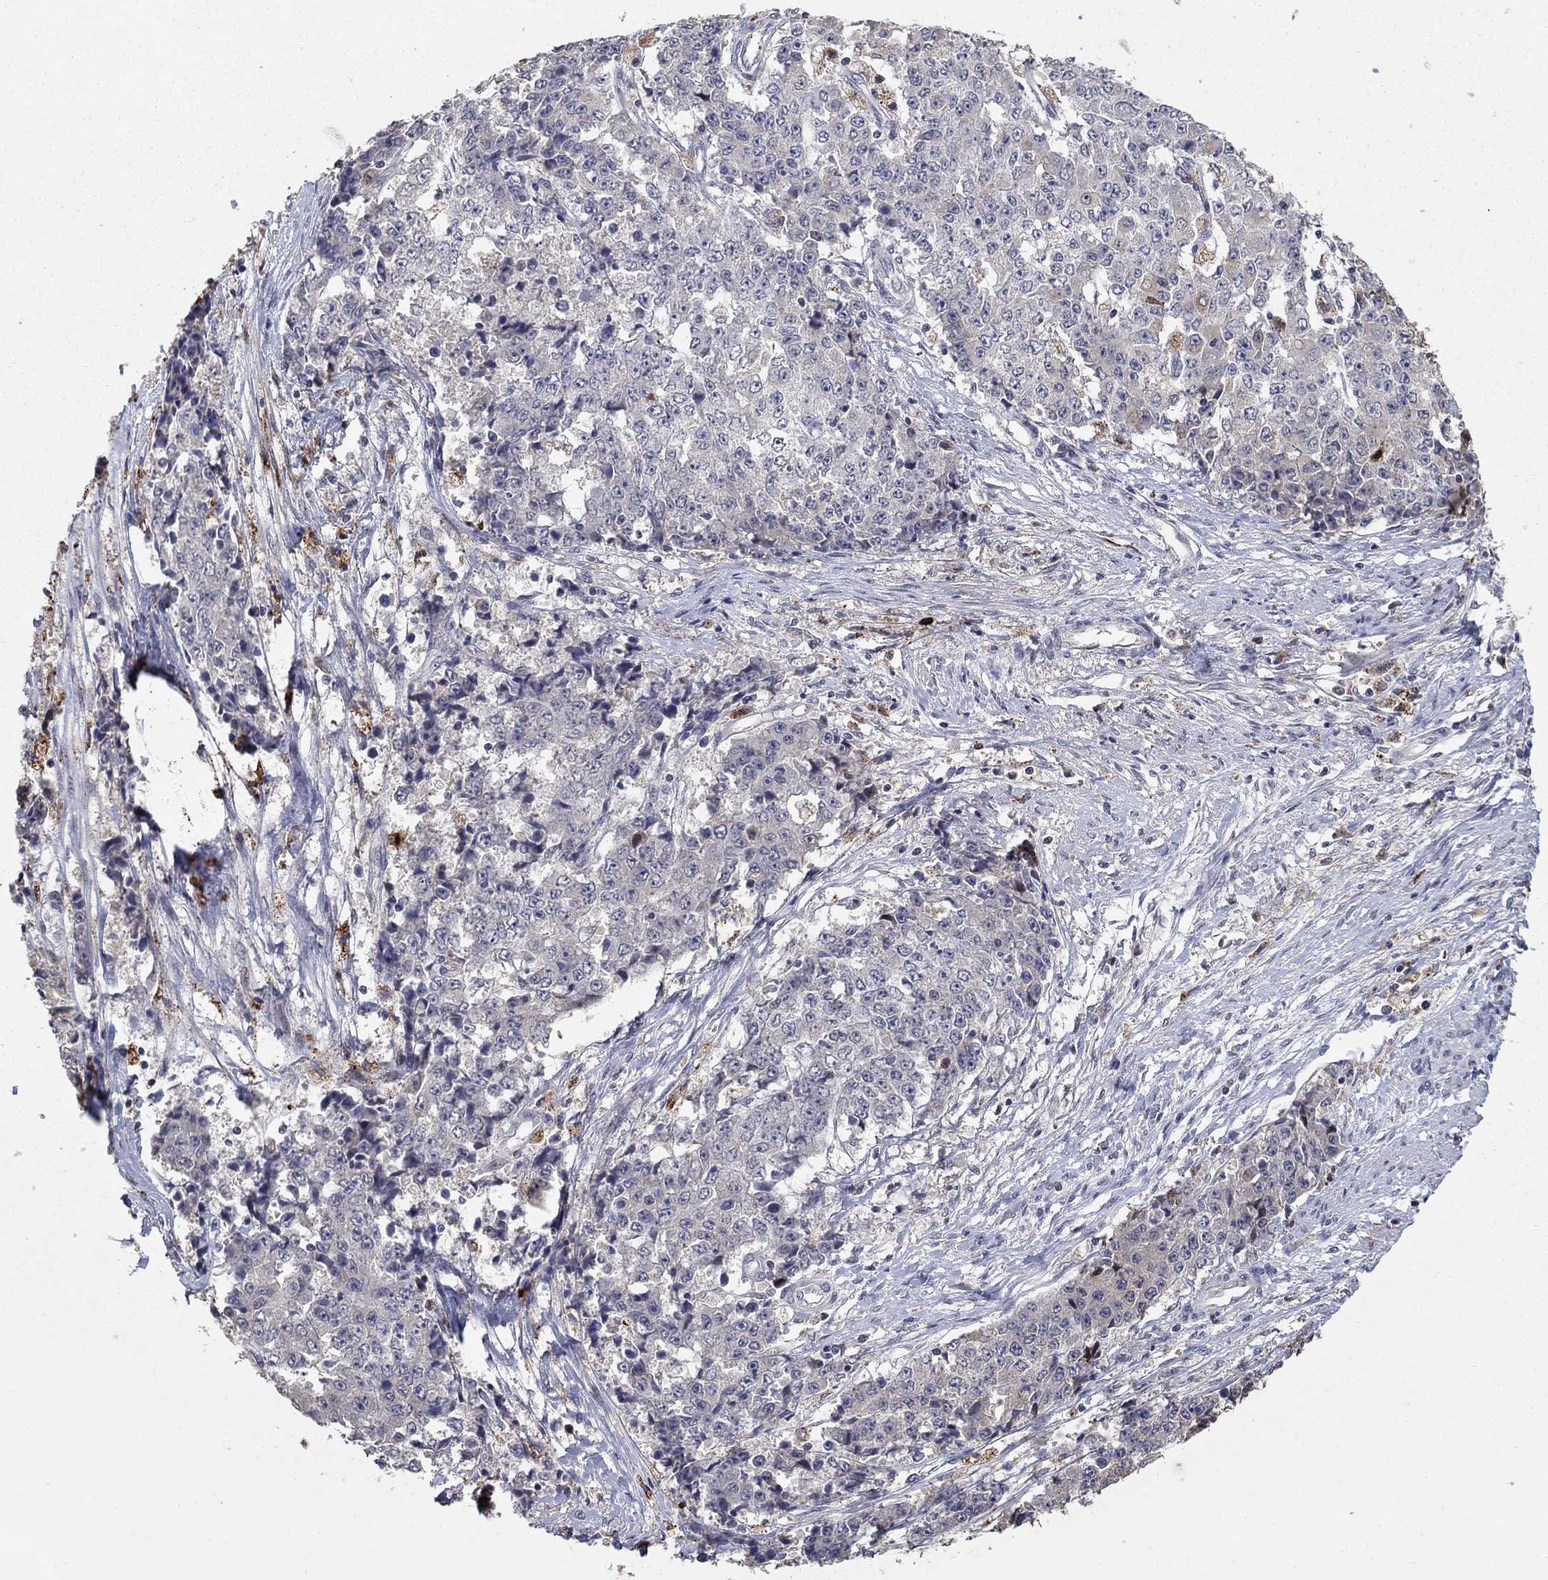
{"staining": {"intensity": "negative", "quantity": "none", "location": "none"}, "tissue": "ovarian cancer", "cell_type": "Tumor cells", "image_type": "cancer", "snomed": [{"axis": "morphology", "description": "Carcinoma, endometroid"}, {"axis": "topography", "description": "Ovary"}], "caption": "This is a histopathology image of IHC staining of ovarian cancer, which shows no positivity in tumor cells.", "gene": "LPCAT4", "patient": {"sex": "female", "age": 42}}